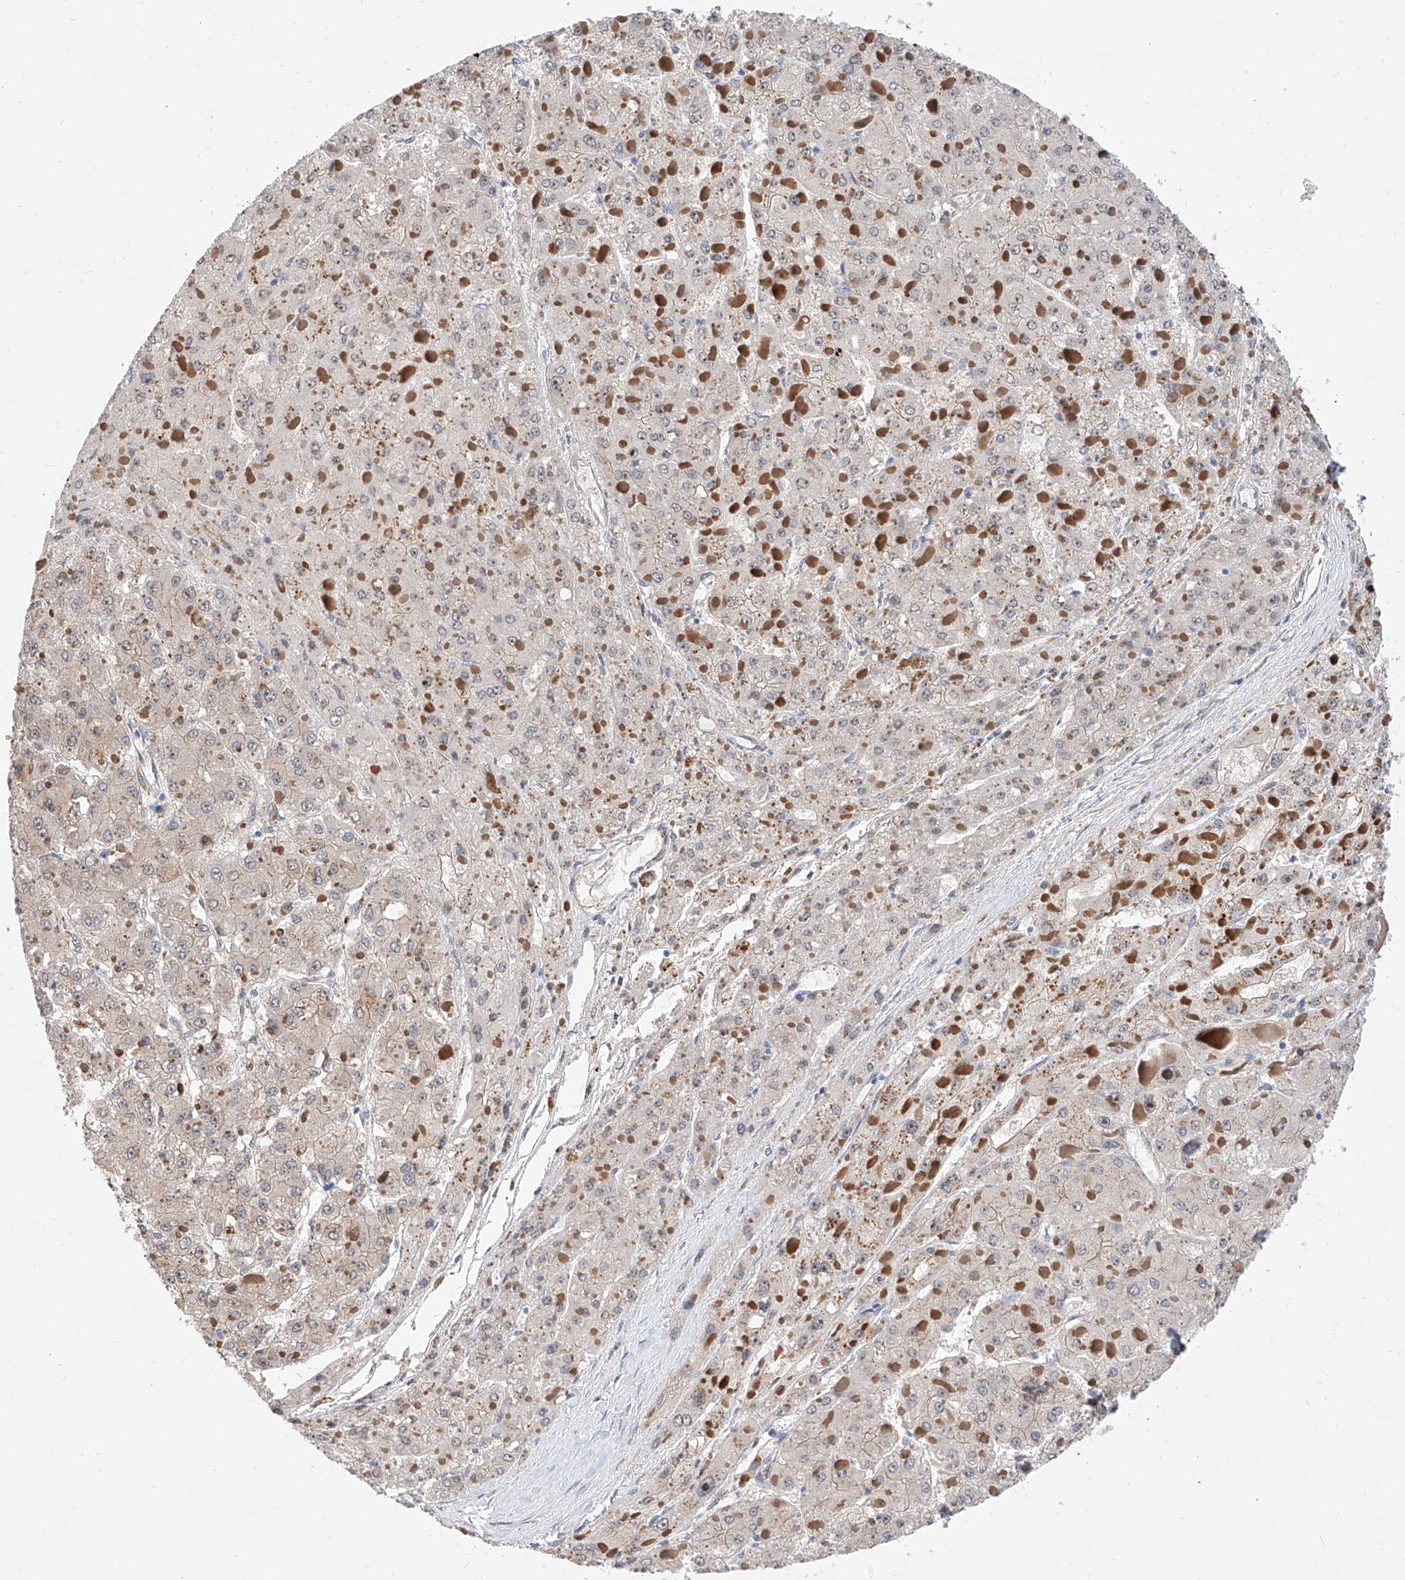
{"staining": {"intensity": "negative", "quantity": "none", "location": "none"}, "tissue": "liver cancer", "cell_type": "Tumor cells", "image_type": "cancer", "snomed": [{"axis": "morphology", "description": "Carcinoma, Hepatocellular, NOS"}, {"axis": "topography", "description": "Liver"}], "caption": "The IHC micrograph has no significant staining in tumor cells of hepatocellular carcinoma (liver) tissue. Brightfield microscopy of IHC stained with DAB (brown) and hematoxylin (blue), captured at high magnification.", "gene": "MAGEE2", "patient": {"sex": "female", "age": 73}}